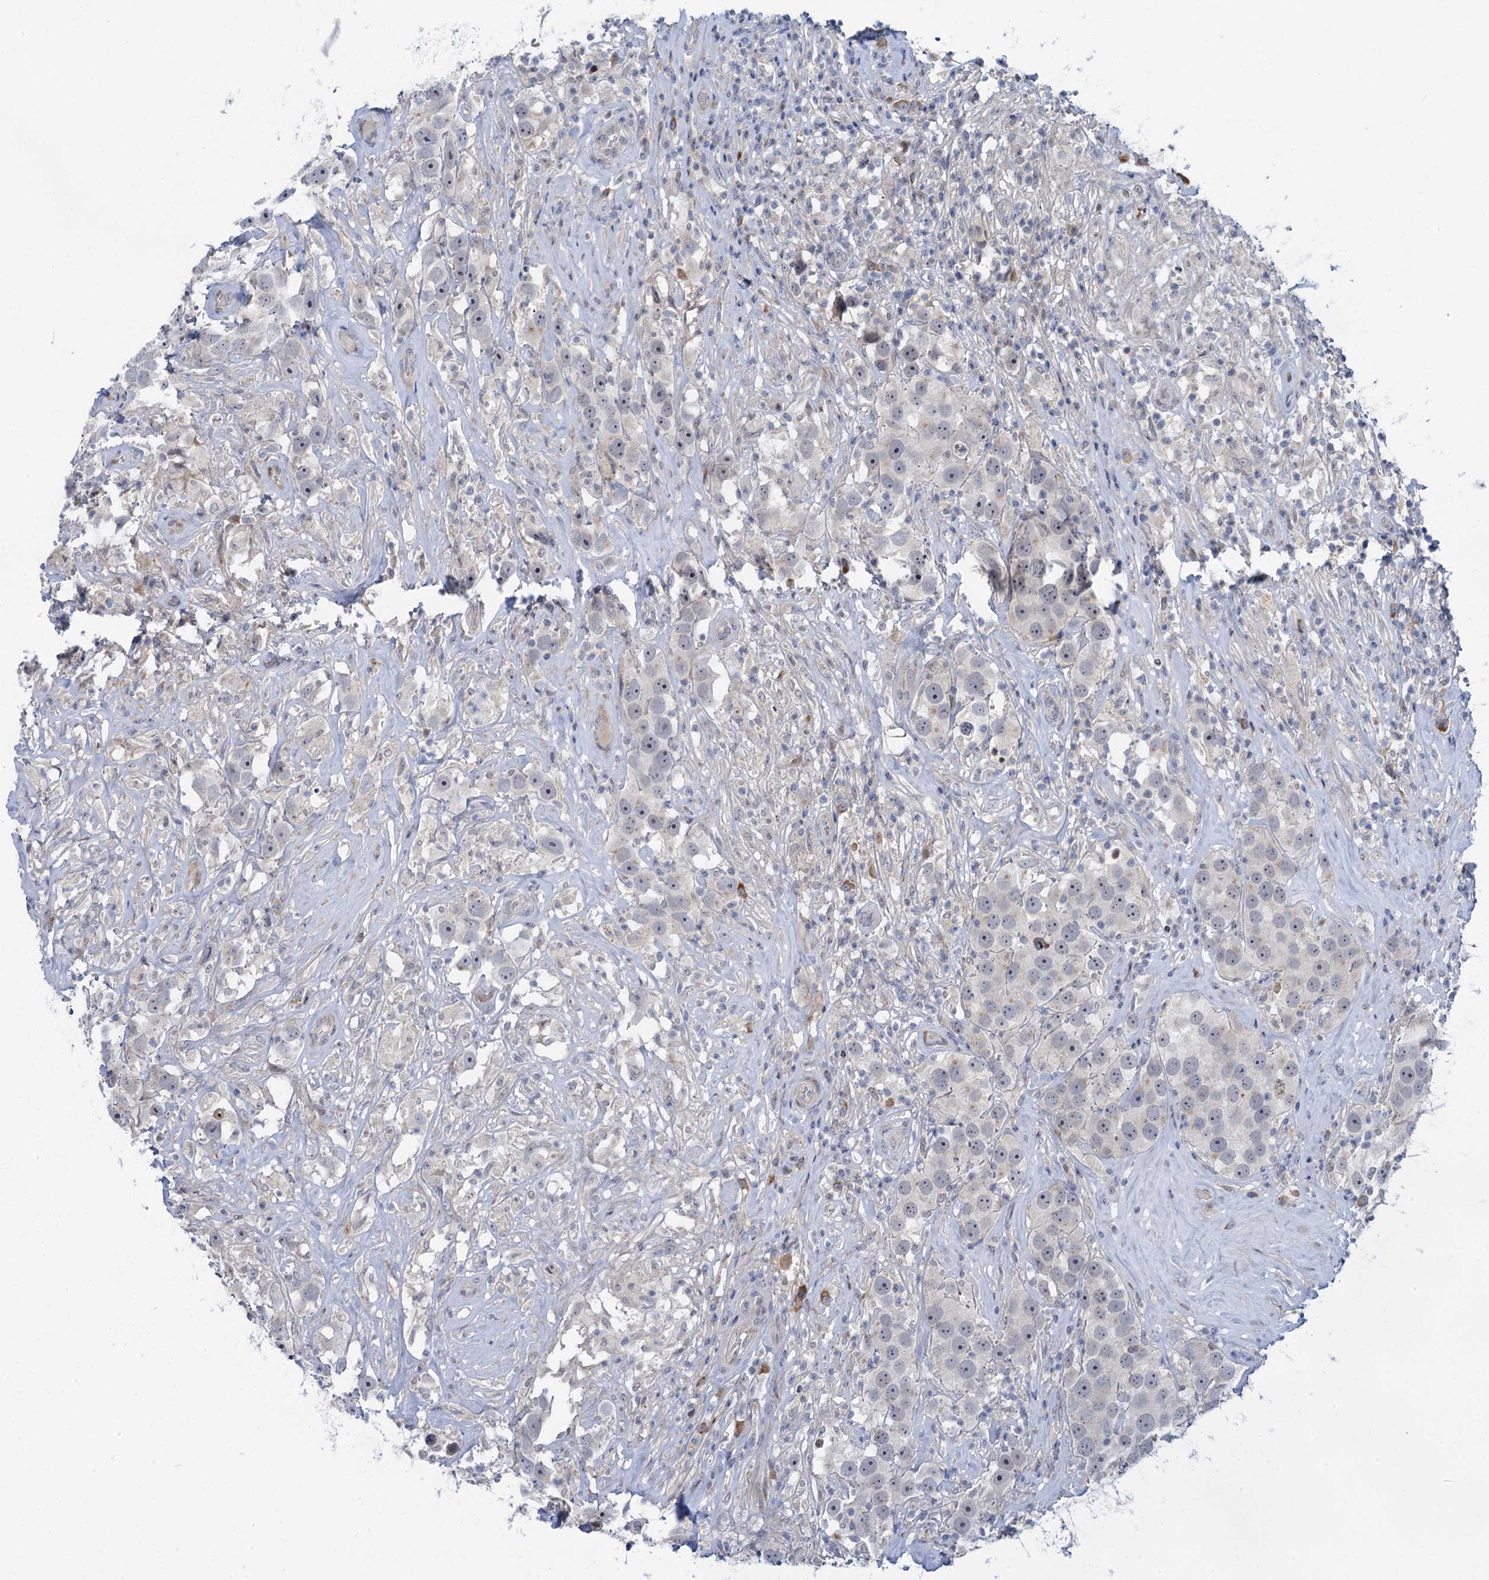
{"staining": {"intensity": "negative", "quantity": "none", "location": "none"}, "tissue": "testis cancer", "cell_type": "Tumor cells", "image_type": "cancer", "snomed": [{"axis": "morphology", "description": "Seminoma, NOS"}, {"axis": "topography", "description": "Testis"}], "caption": "This is an IHC histopathology image of seminoma (testis). There is no staining in tumor cells.", "gene": "QPCTL", "patient": {"sex": "male", "age": 49}}